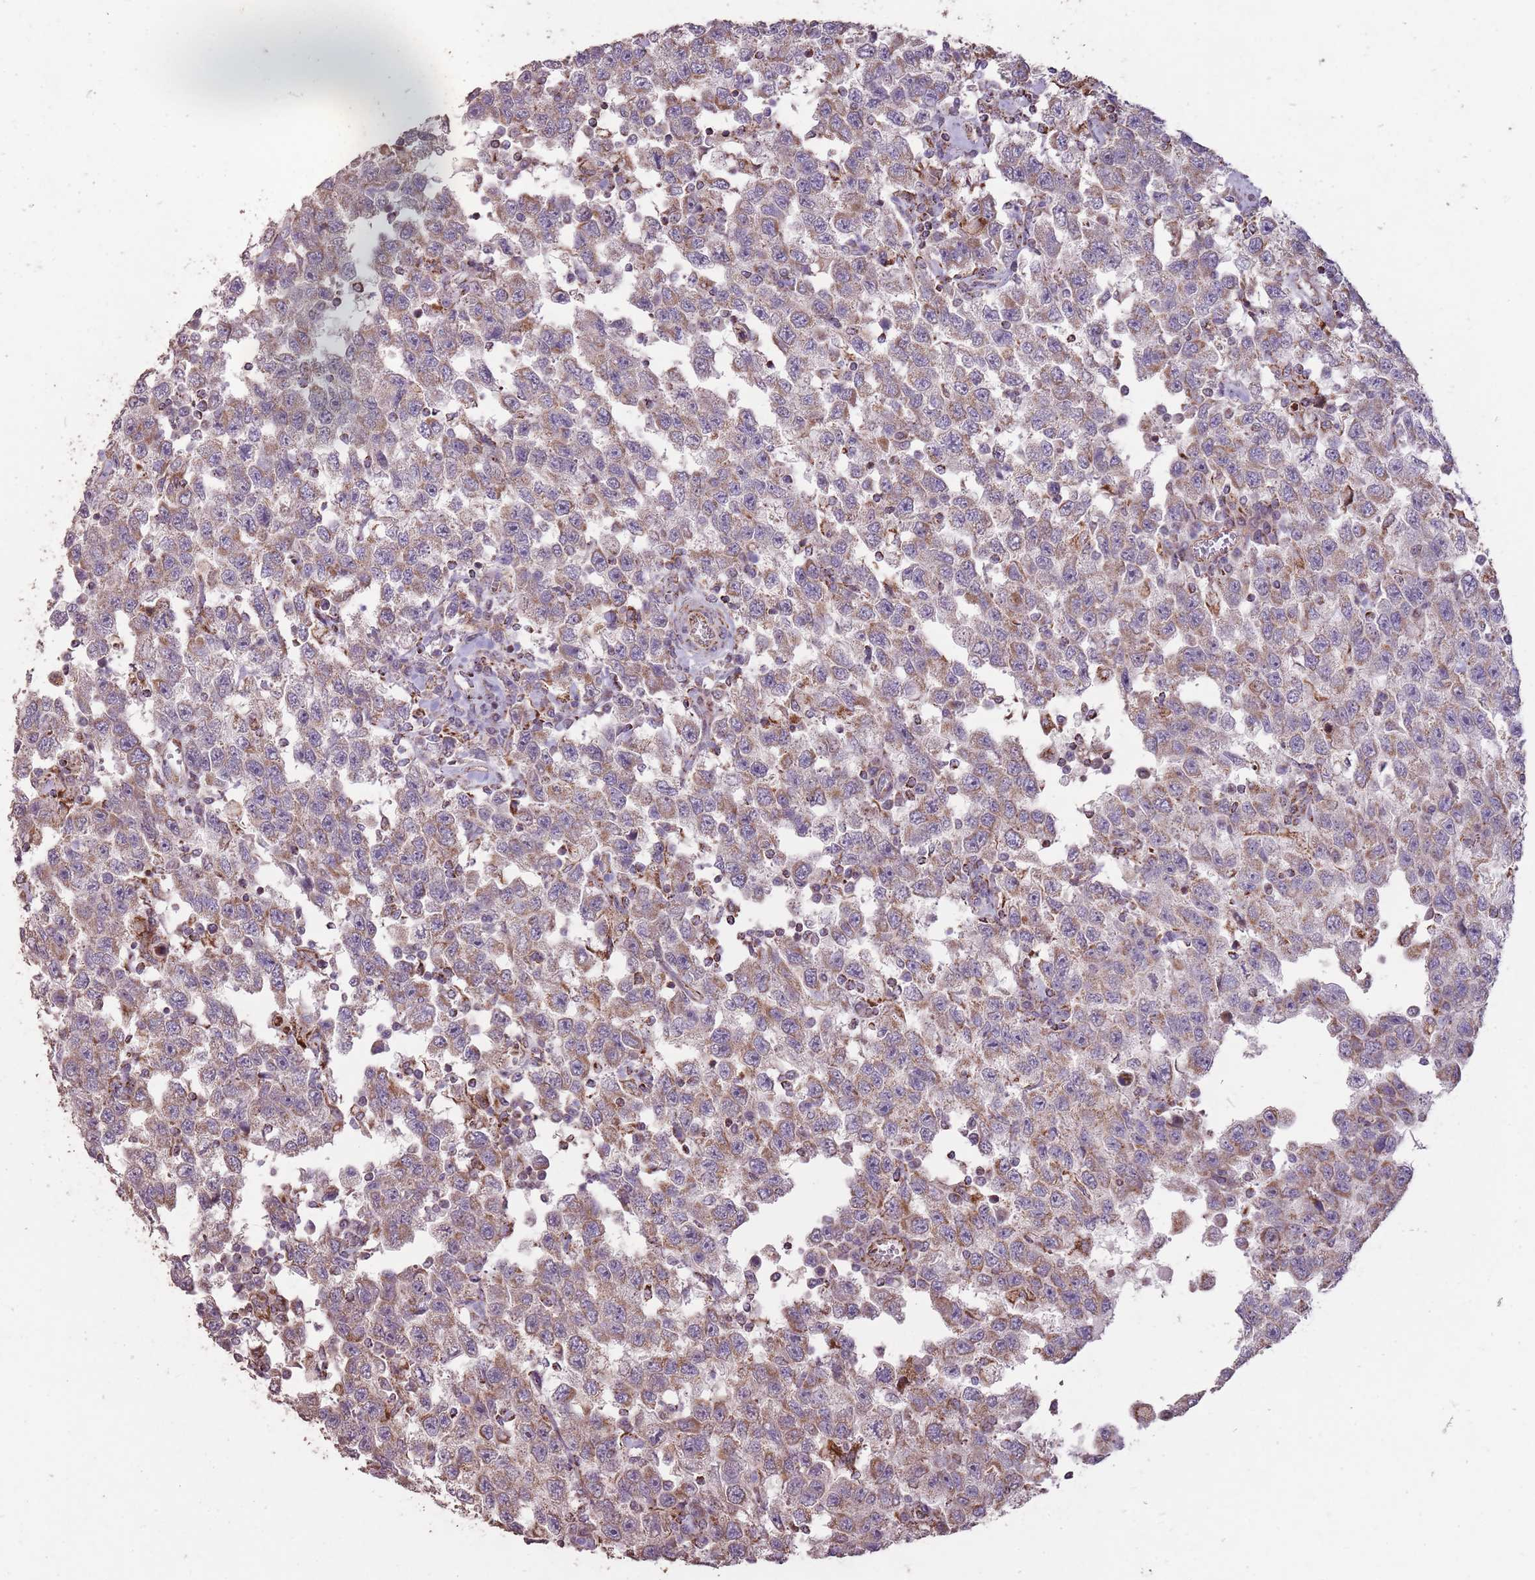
{"staining": {"intensity": "weak", "quantity": "25%-75%", "location": "cytoplasmic/membranous"}, "tissue": "testis cancer", "cell_type": "Tumor cells", "image_type": "cancer", "snomed": [{"axis": "morphology", "description": "Seminoma, NOS"}, {"axis": "topography", "description": "Testis"}], "caption": "Protein staining shows weak cytoplasmic/membranous positivity in about 25%-75% of tumor cells in testis cancer (seminoma).", "gene": "CNOT8", "patient": {"sex": "male", "age": 41}}